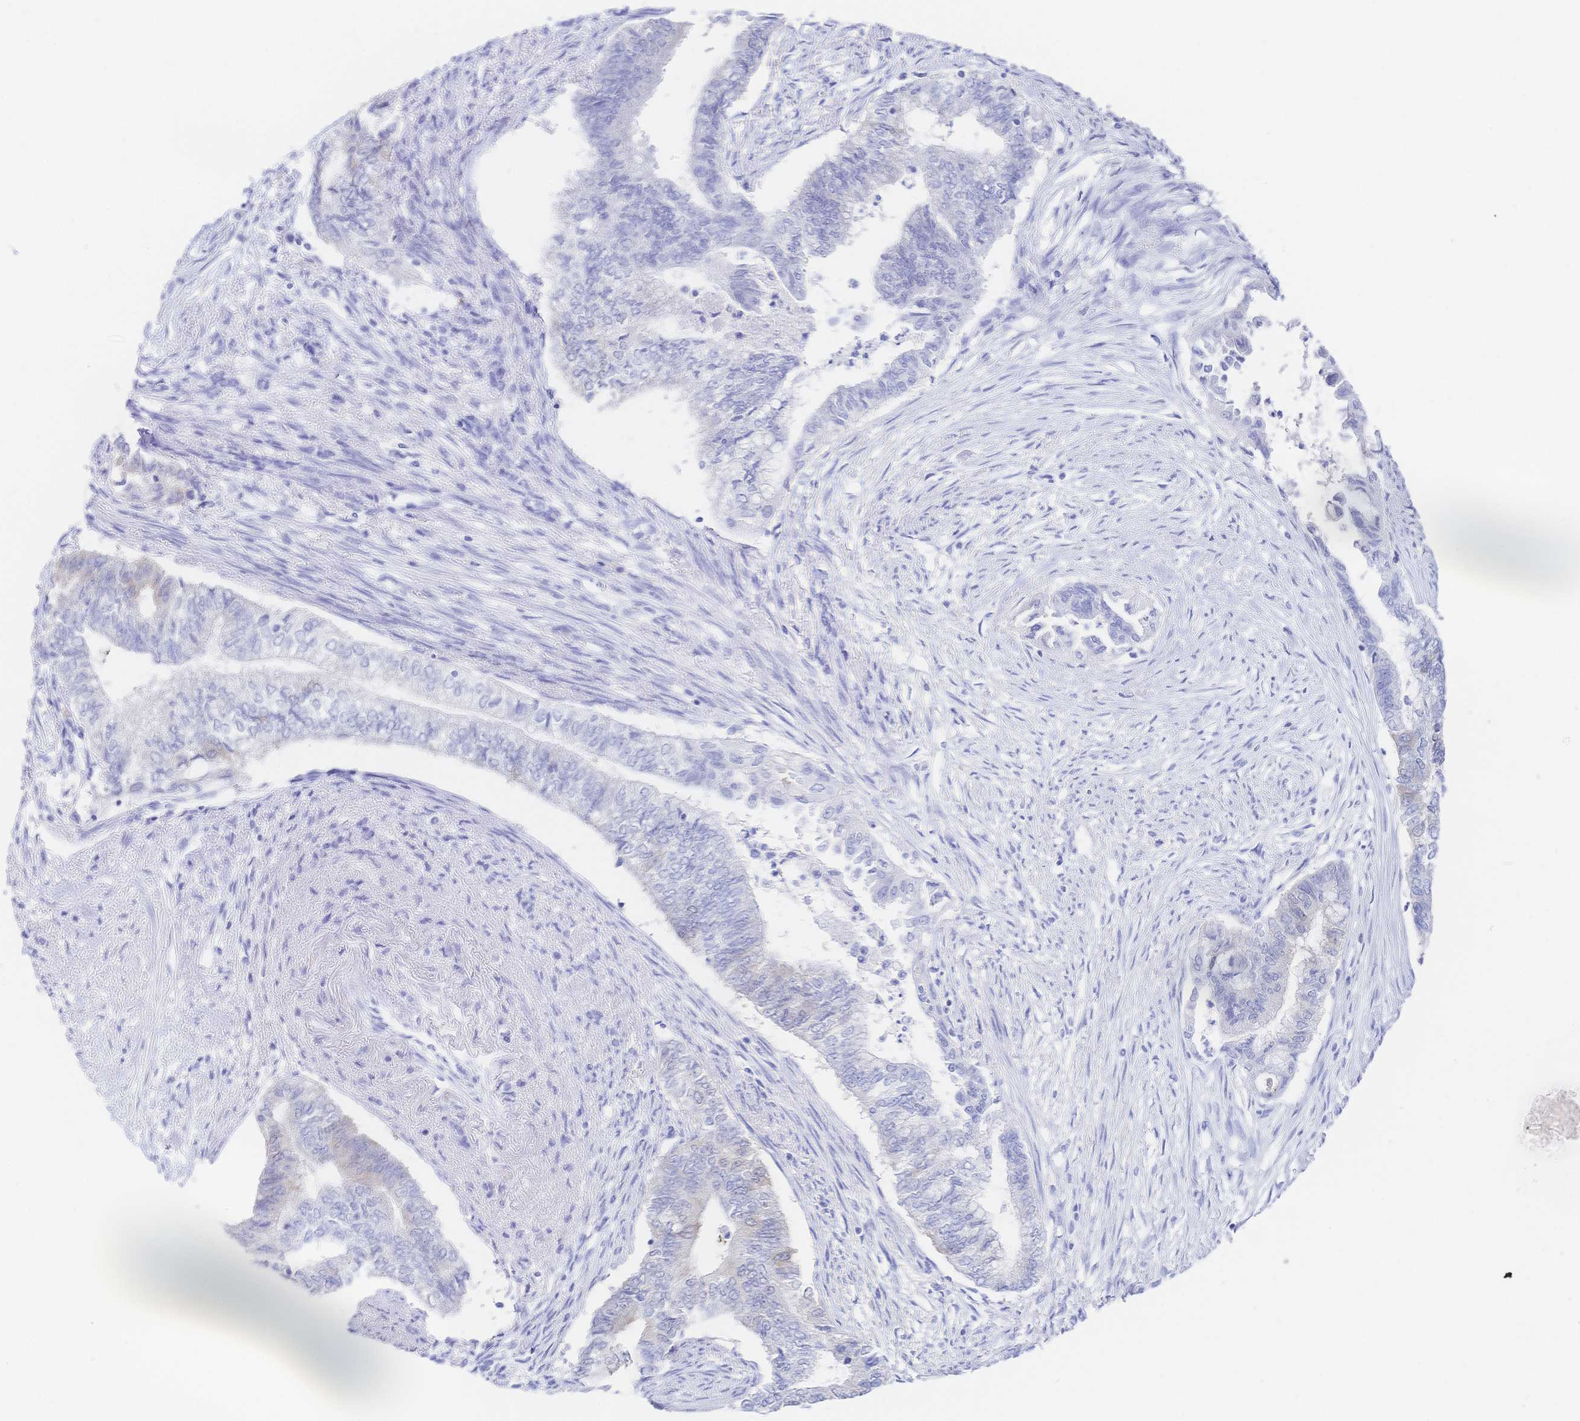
{"staining": {"intensity": "negative", "quantity": "none", "location": "none"}, "tissue": "endometrial cancer", "cell_type": "Tumor cells", "image_type": "cancer", "snomed": [{"axis": "morphology", "description": "Adenocarcinoma, NOS"}, {"axis": "topography", "description": "Endometrium"}], "caption": "Protein analysis of endometrial adenocarcinoma shows no significant staining in tumor cells.", "gene": "RRM1", "patient": {"sex": "female", "age": 65}}